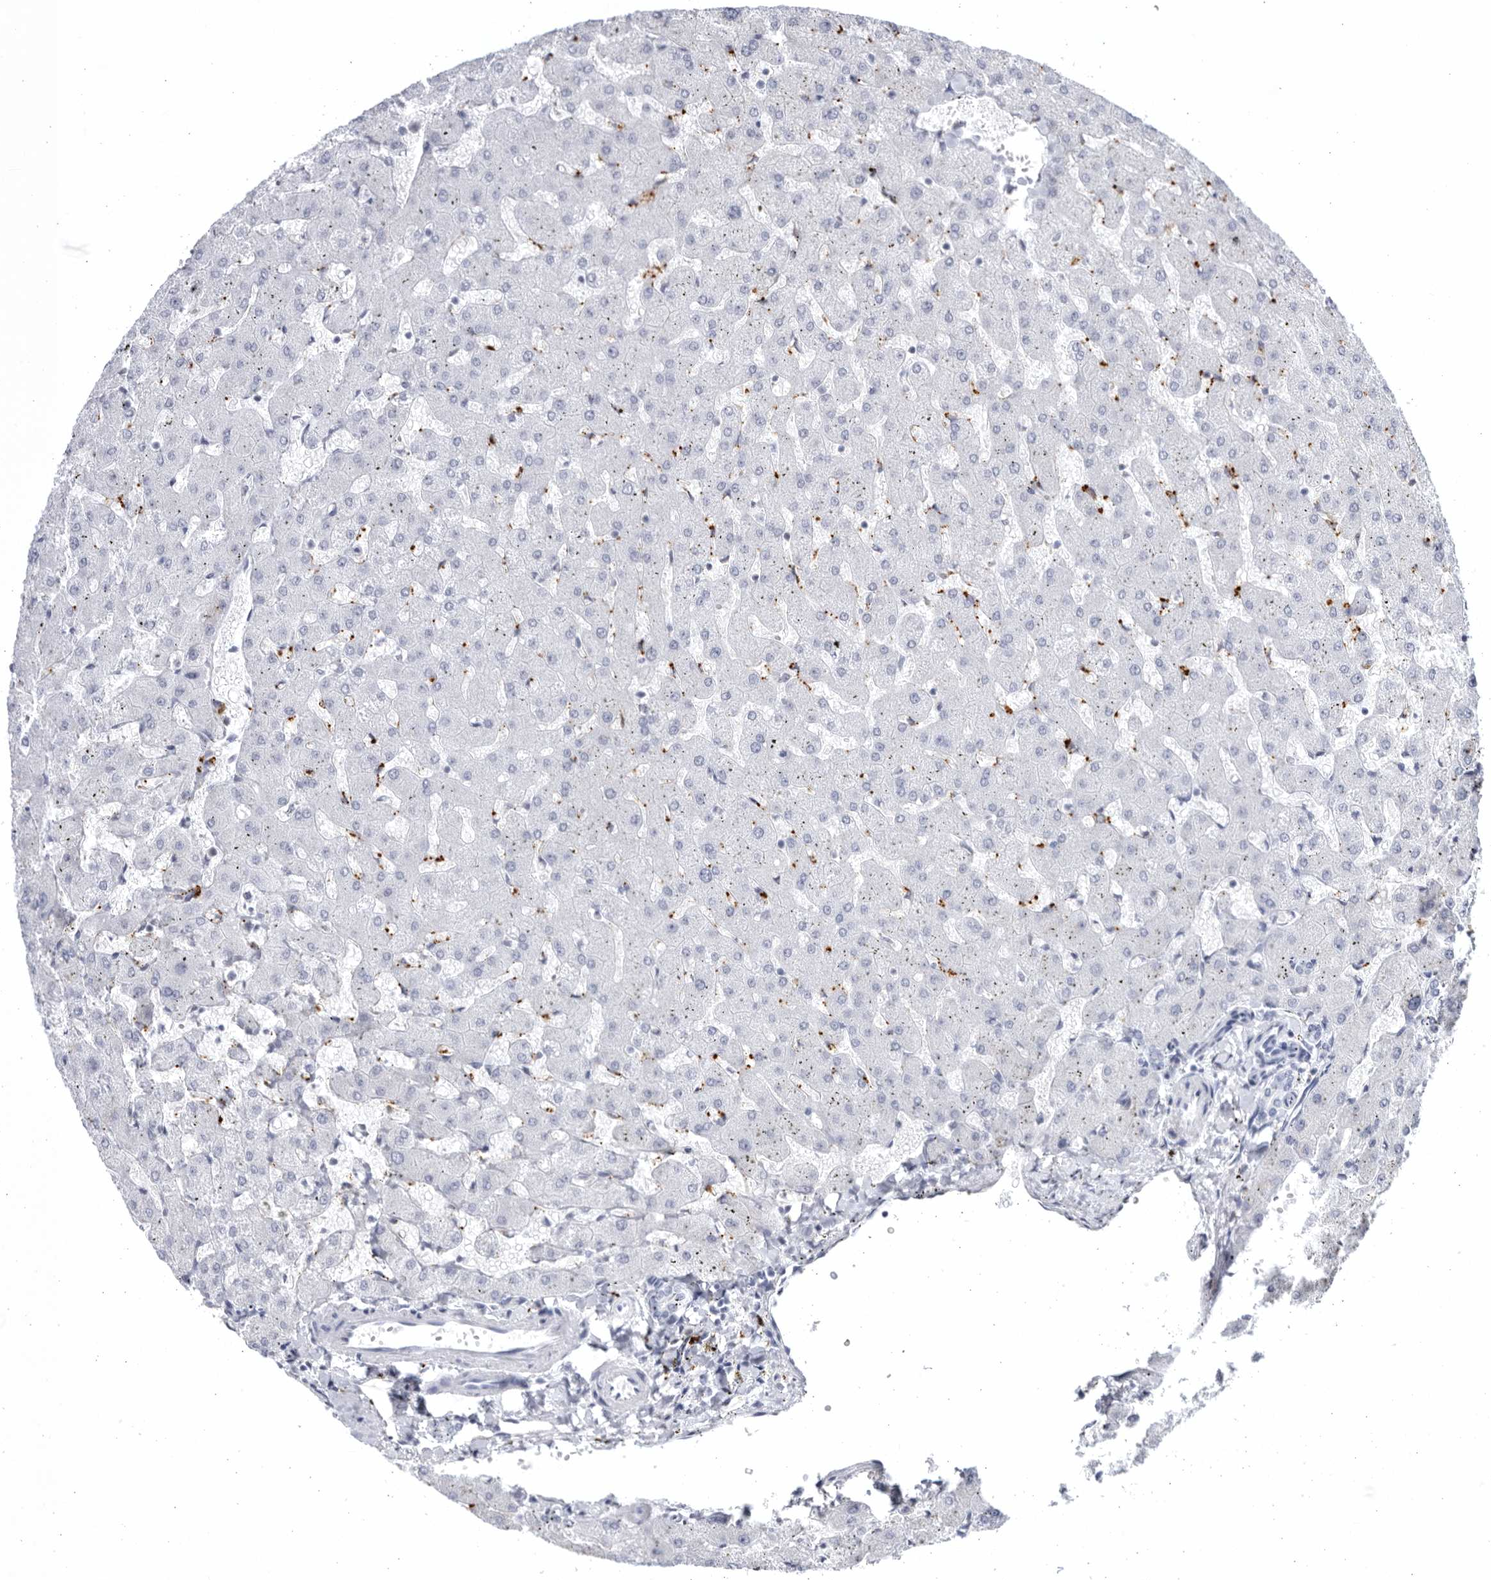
{"staining": {"intensity": "negative", "quantity": "none", "location": "none"}, "tissue": "liver", "cell_type": "Cholangiocytes", "image_type": "normal", "snomed": [{"axis": "morphology", "description": "Normal tissue, NOS"}, {"axis": "topography", "description": "Liver"}], "caption": "Cholangiocytes are negative for protein expression in normal human liver.", "gene": "CCDC181", "patient": {"sex": "female", "age": 63}}